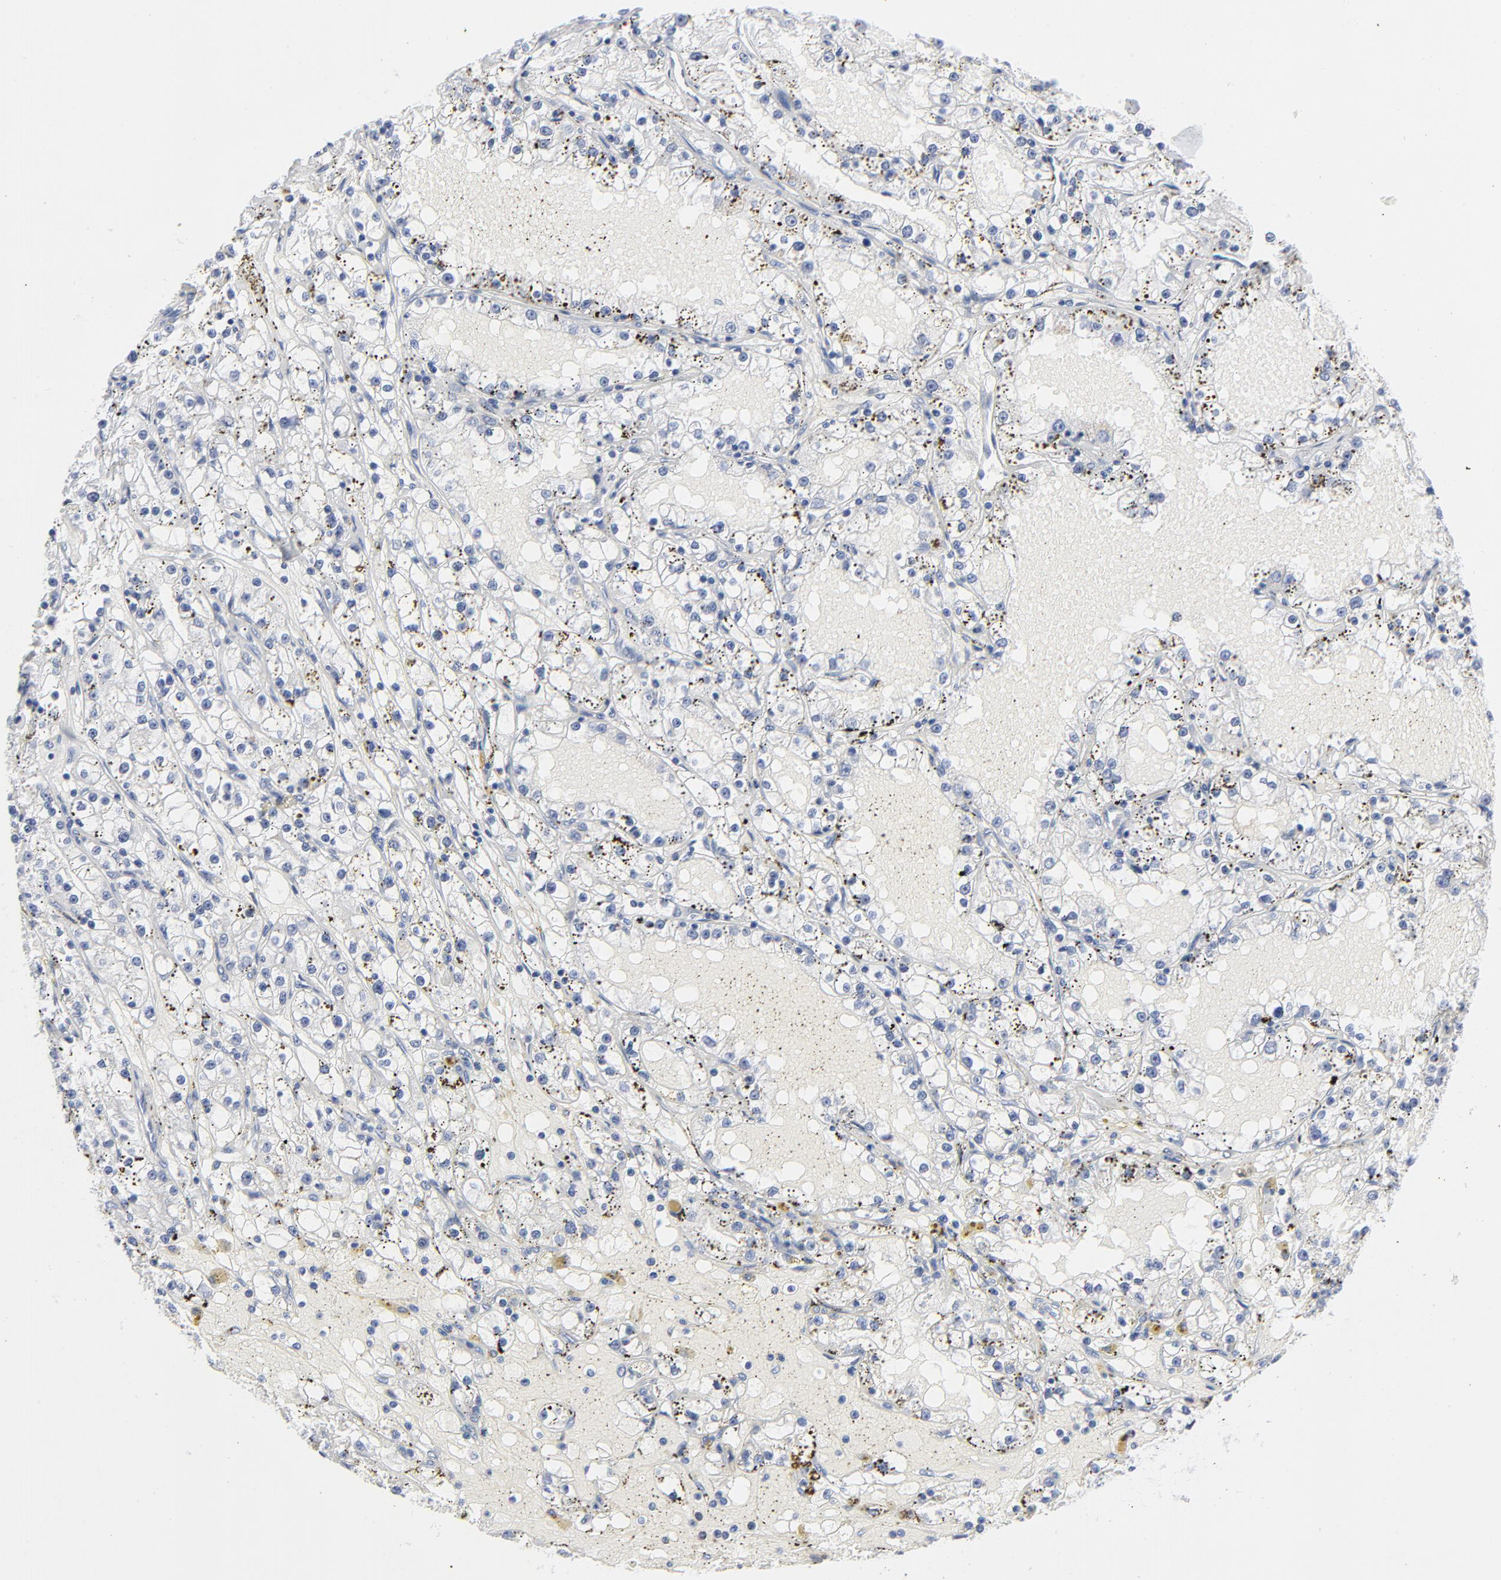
{"staining": {"intensity": "negative", "quantity": "none", "location": "none"}, "tissue": "renal cancer", "cell_type": "Tumor cells", "image_type": "cancer", "snomed": [{"axis": "morphology", "description": "Adenocarcinoma, NOS"}, {"axis": "topography", "description": "Kidney"}], "caption": "A high-resolution micrograph shows immunohistochemistry (IHC) staining of renal adenocarcinoma, which reveals no significant staining in tumor cells.", "gene": "CLEC4G", "patient": {"sex": "male", "age": 56}}